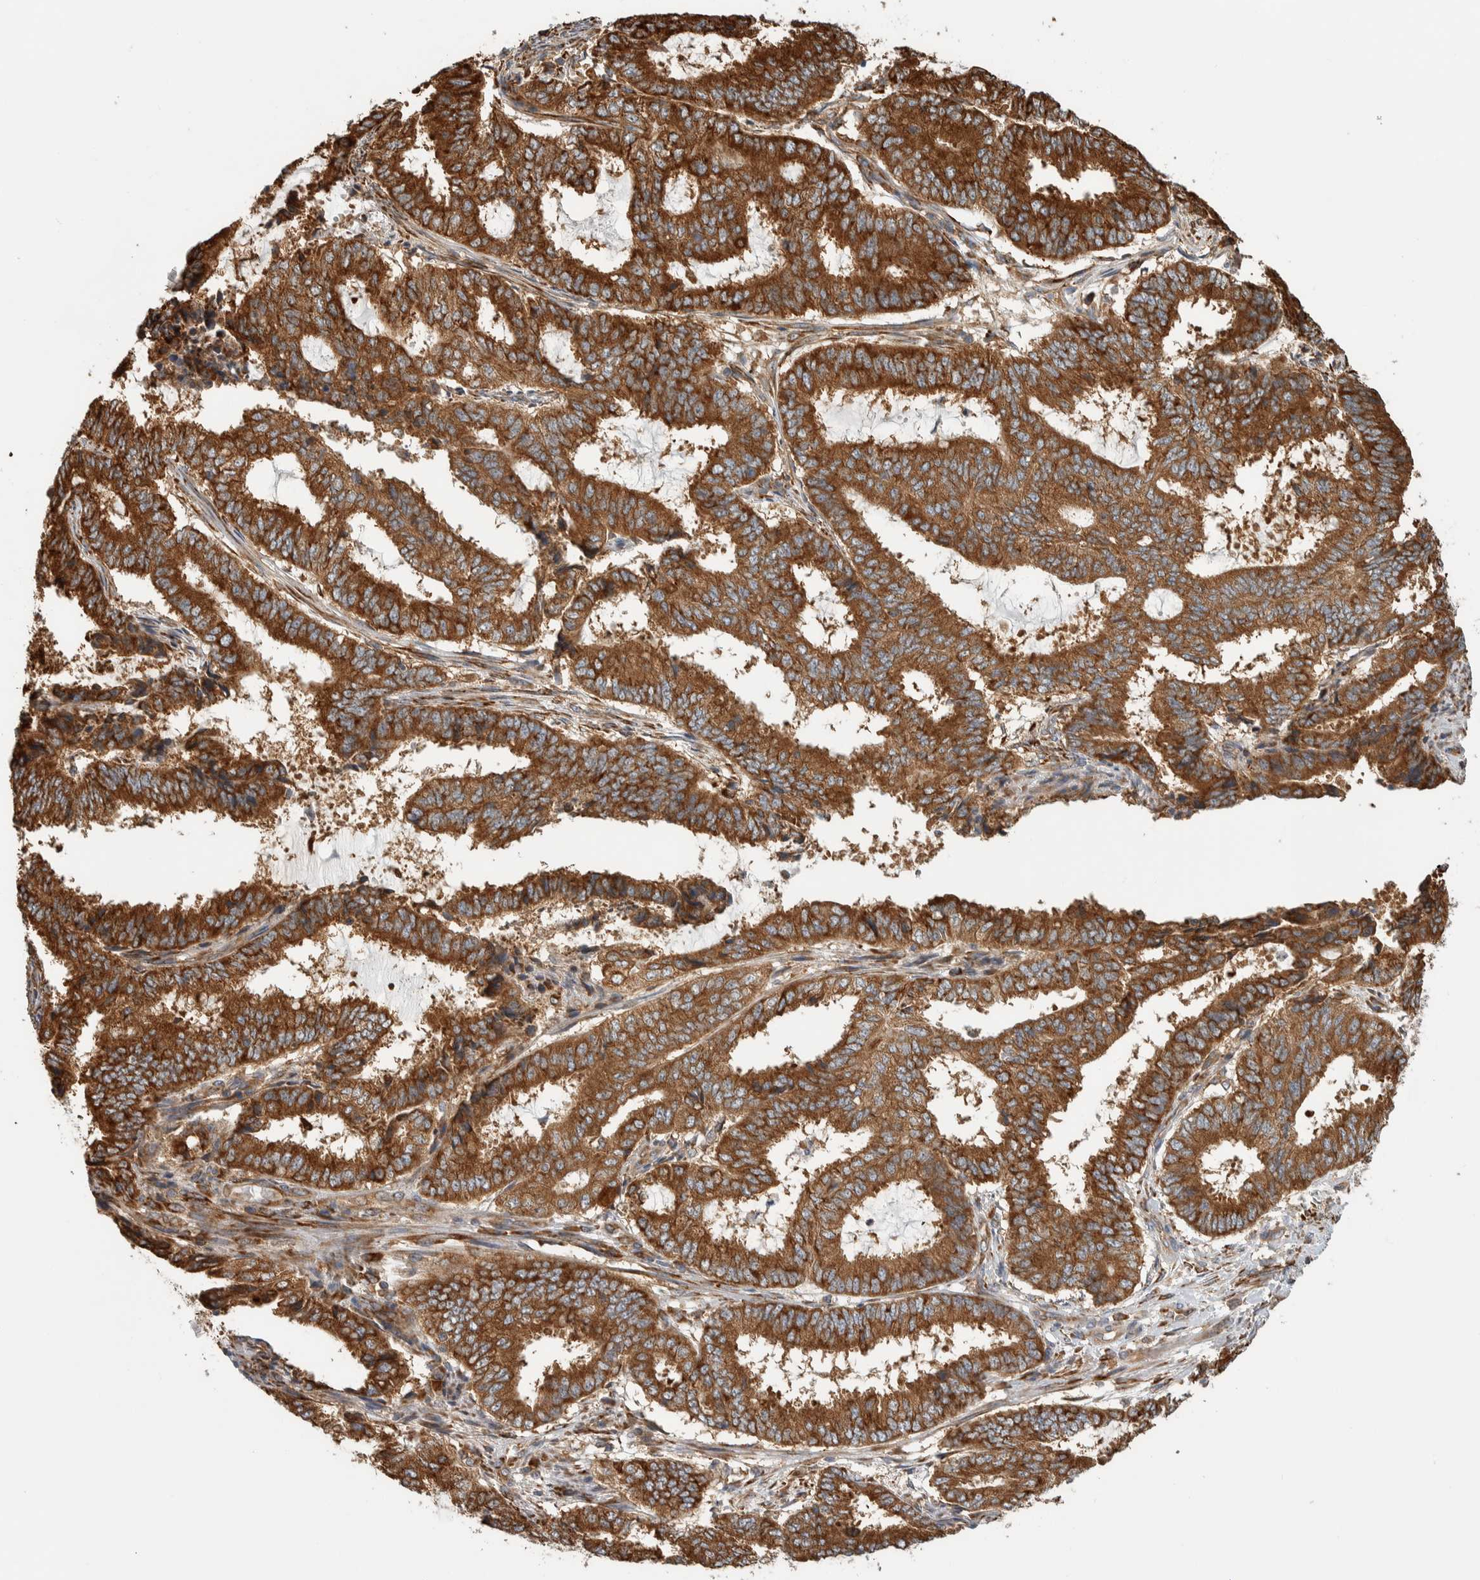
{"staining": {"intensity": "strong", "quantity": ">75%", "location": "cytoplasmic/membranous"}, "tissue": "endometrial cancer", "cell_type": "Tumor cells", "image_type": "cancer", "snomed": [{"axis": "morphology", "description": "Adenocarcinoma, NOS"}, {"axis": "topography", "description": "Endometrium"}], "caption": "The photomicrograph exhibits a brown stain indicating the presence of a protein in the cytoplasmic/membranous of tumor cells in endometrial cancer (adenocarcinoma).", "gene": "EIF3H", "patient": {"sex": "female", "age": 51}}